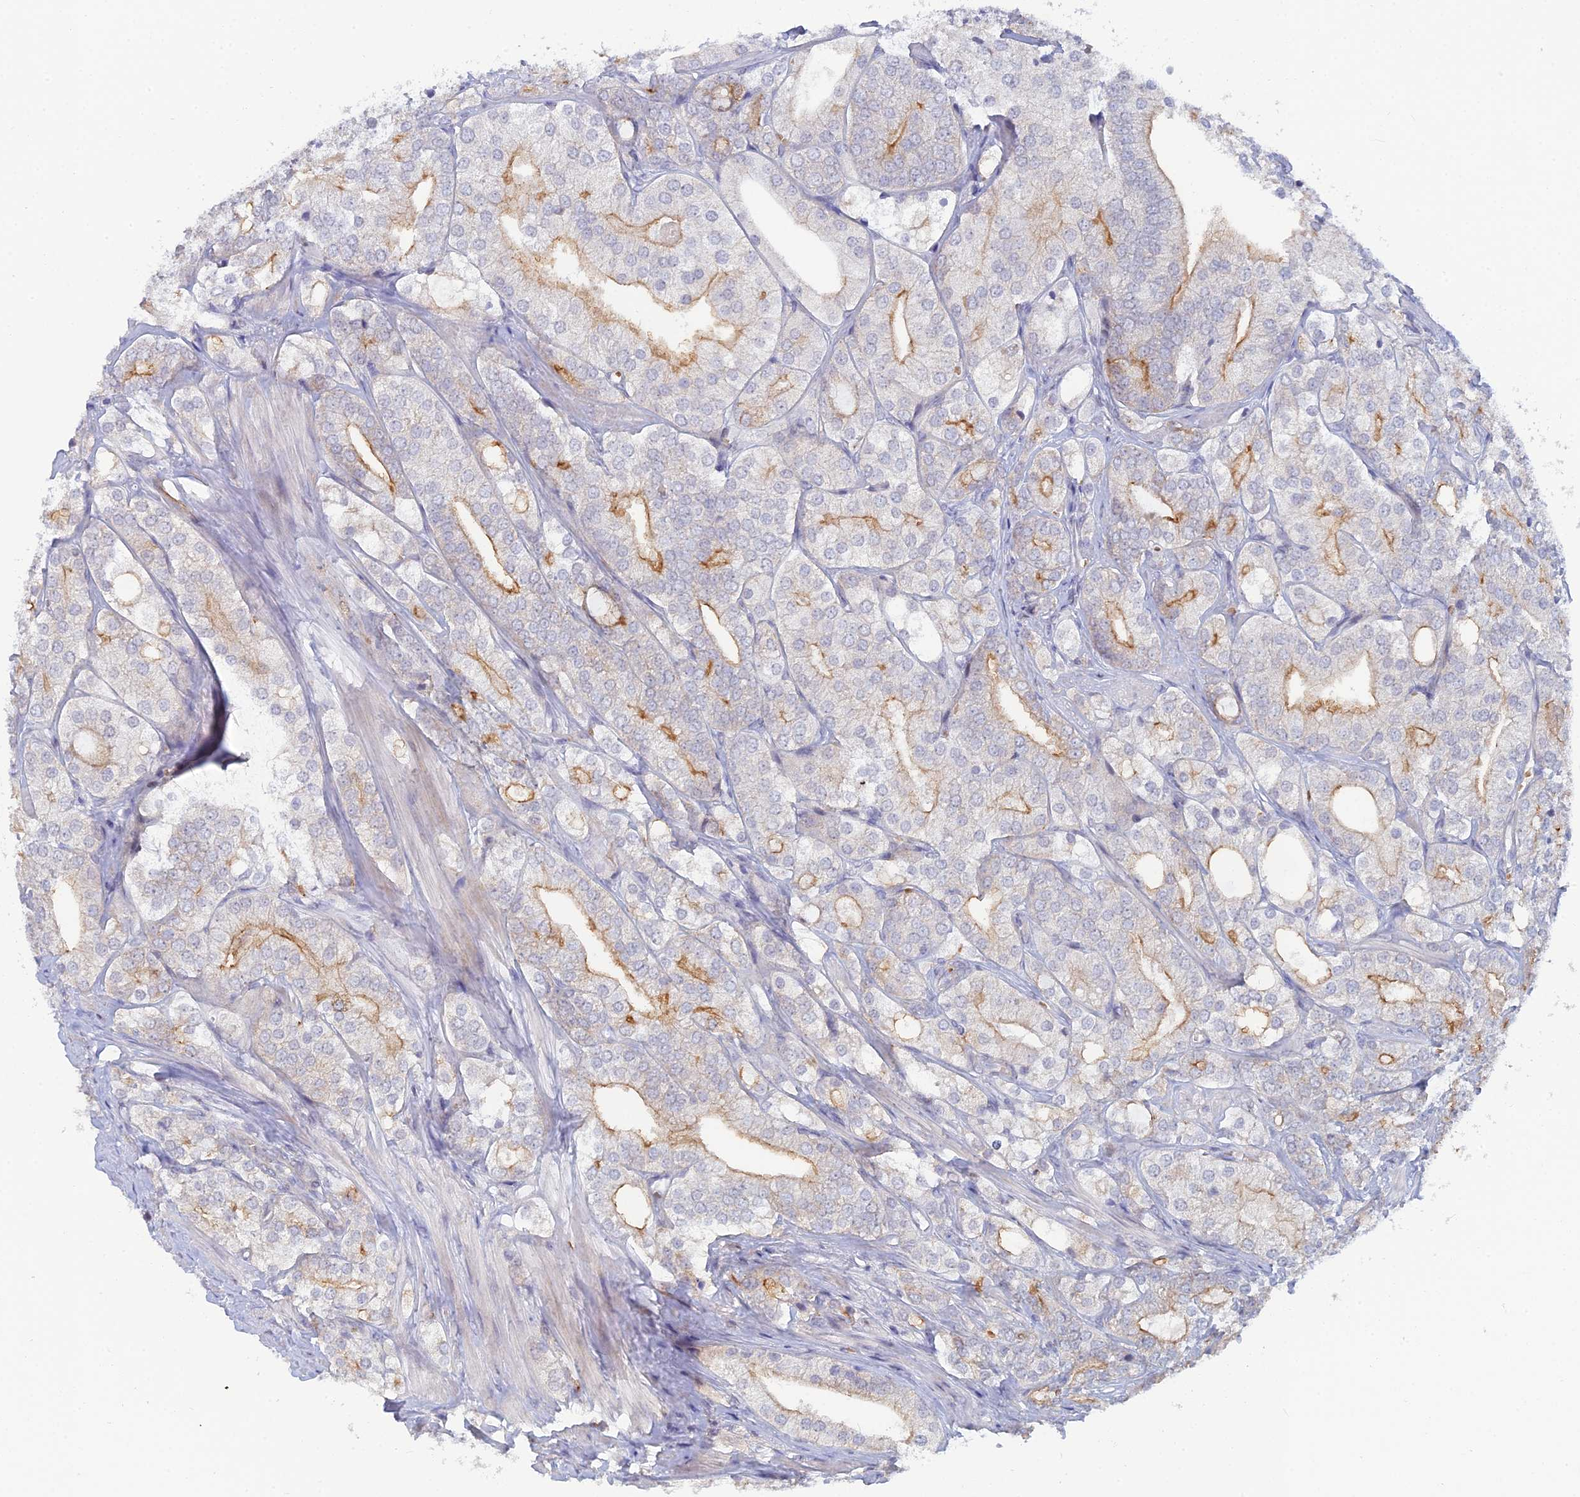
{"staining": {"intensity": "weak", "quantity": "25%-75%", "location": "cytoplasmic/membranous"}, "tissue": "prostate cancer", "cell_type": "Tumor cells", "image_type": "cancer", "snomed": [{"axis": "morphology", "description": "Adenocarcinoma, High grade"}, {"axis": "topography", "description": "Prostate"}], "caption": "A brown stain labels weak cytoplasmic/membranous staining of a protein in prostate cancer tumor cells.", "gene": "GIPC1", "patient": {"sex": "male", "age": 50}}